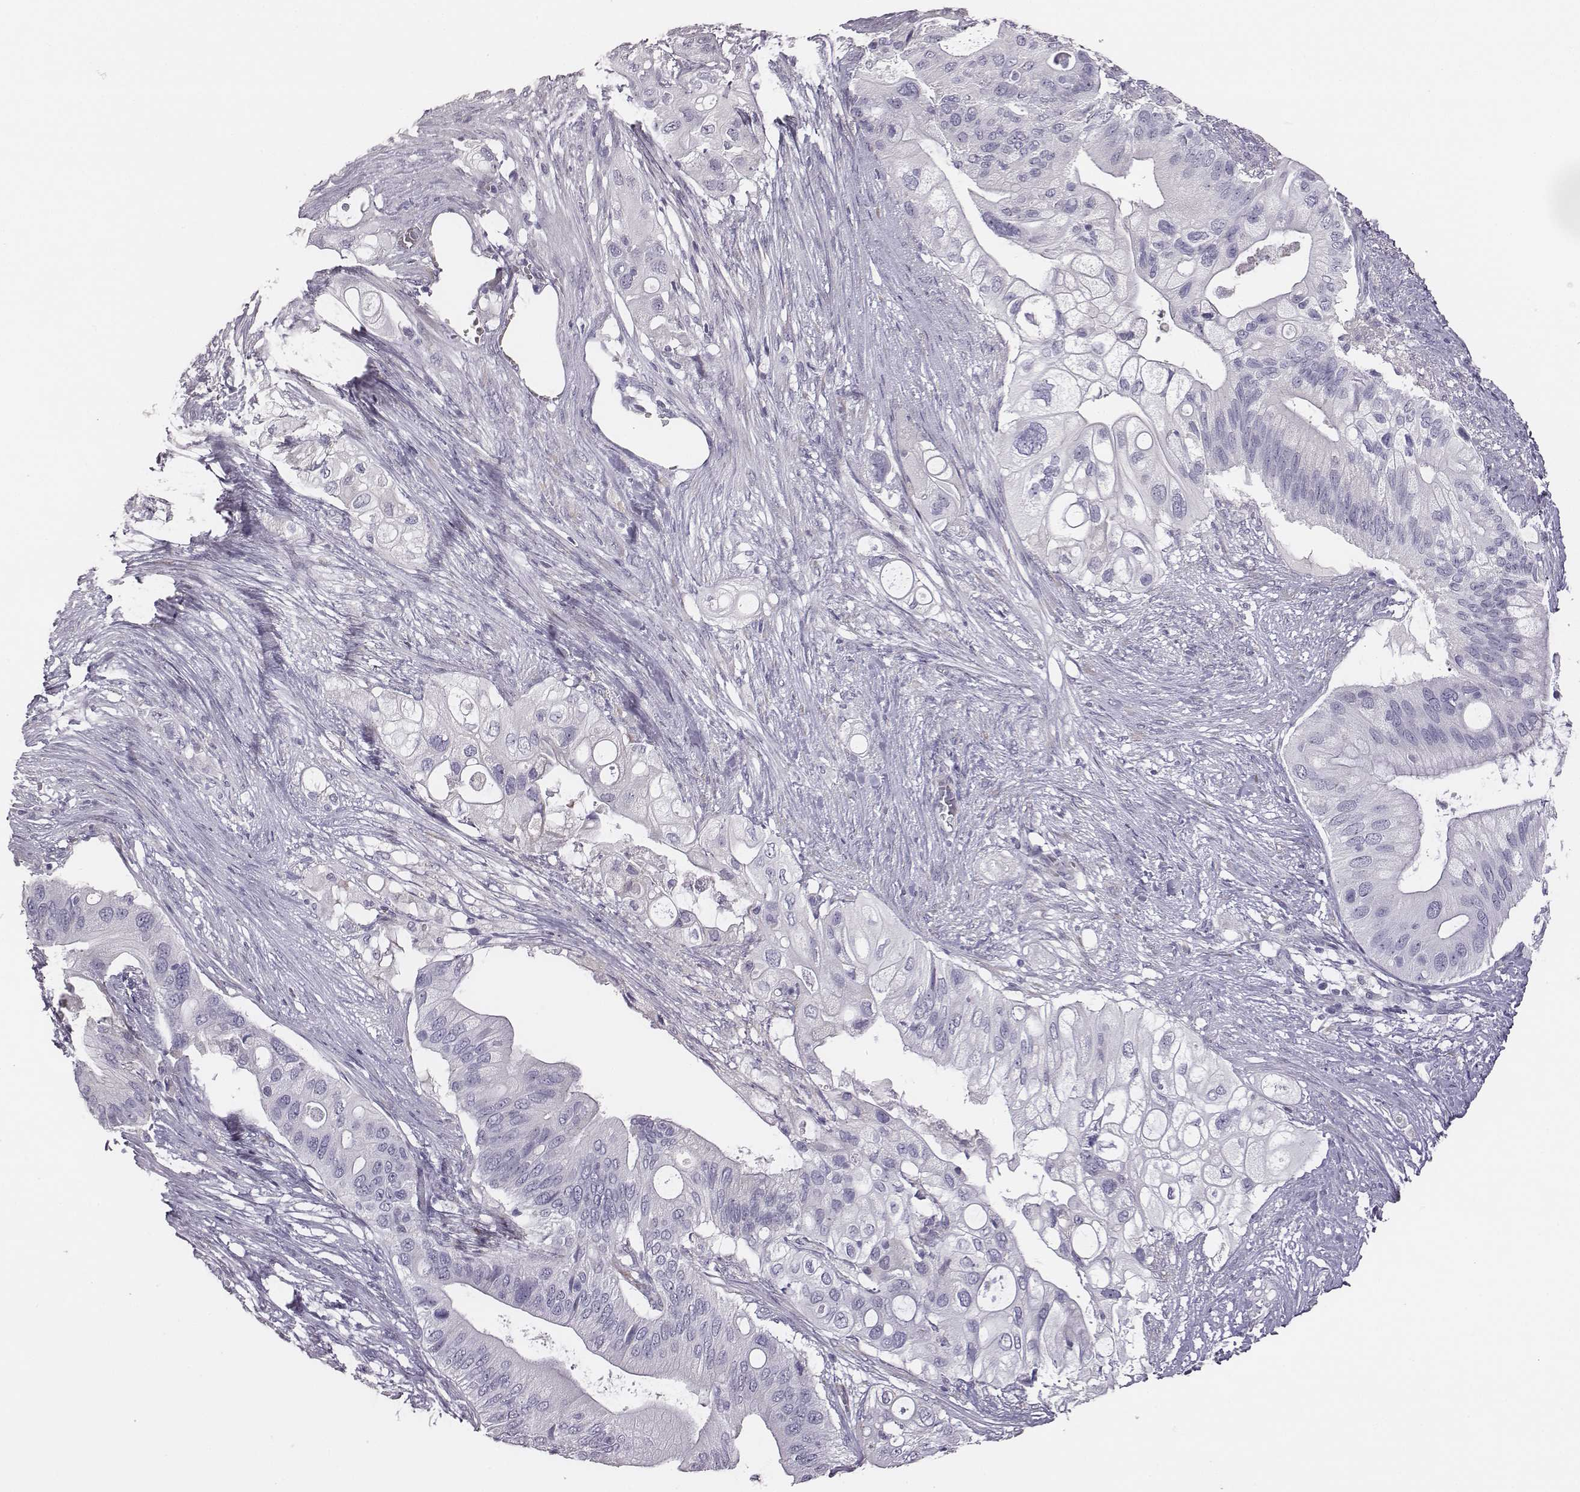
{"staining": {"intensity": "negative", "quantity": "none", "location": "none"}, "tissue": "pancreatic cancer", "cell_type": "Tumor cells", "image_type": "cancer", "snomed": [{"axis": "morphology", "description": "Adenocarcinoma, NOS"}, {"axis": "topography", "description": "Pancreas"}], "caption": "The photomicrograph exhibits no staining of tumor cells in pancreatic cancer.", "gene": "GUCA1A", "patient": {"sex": "female", "age": 72}}